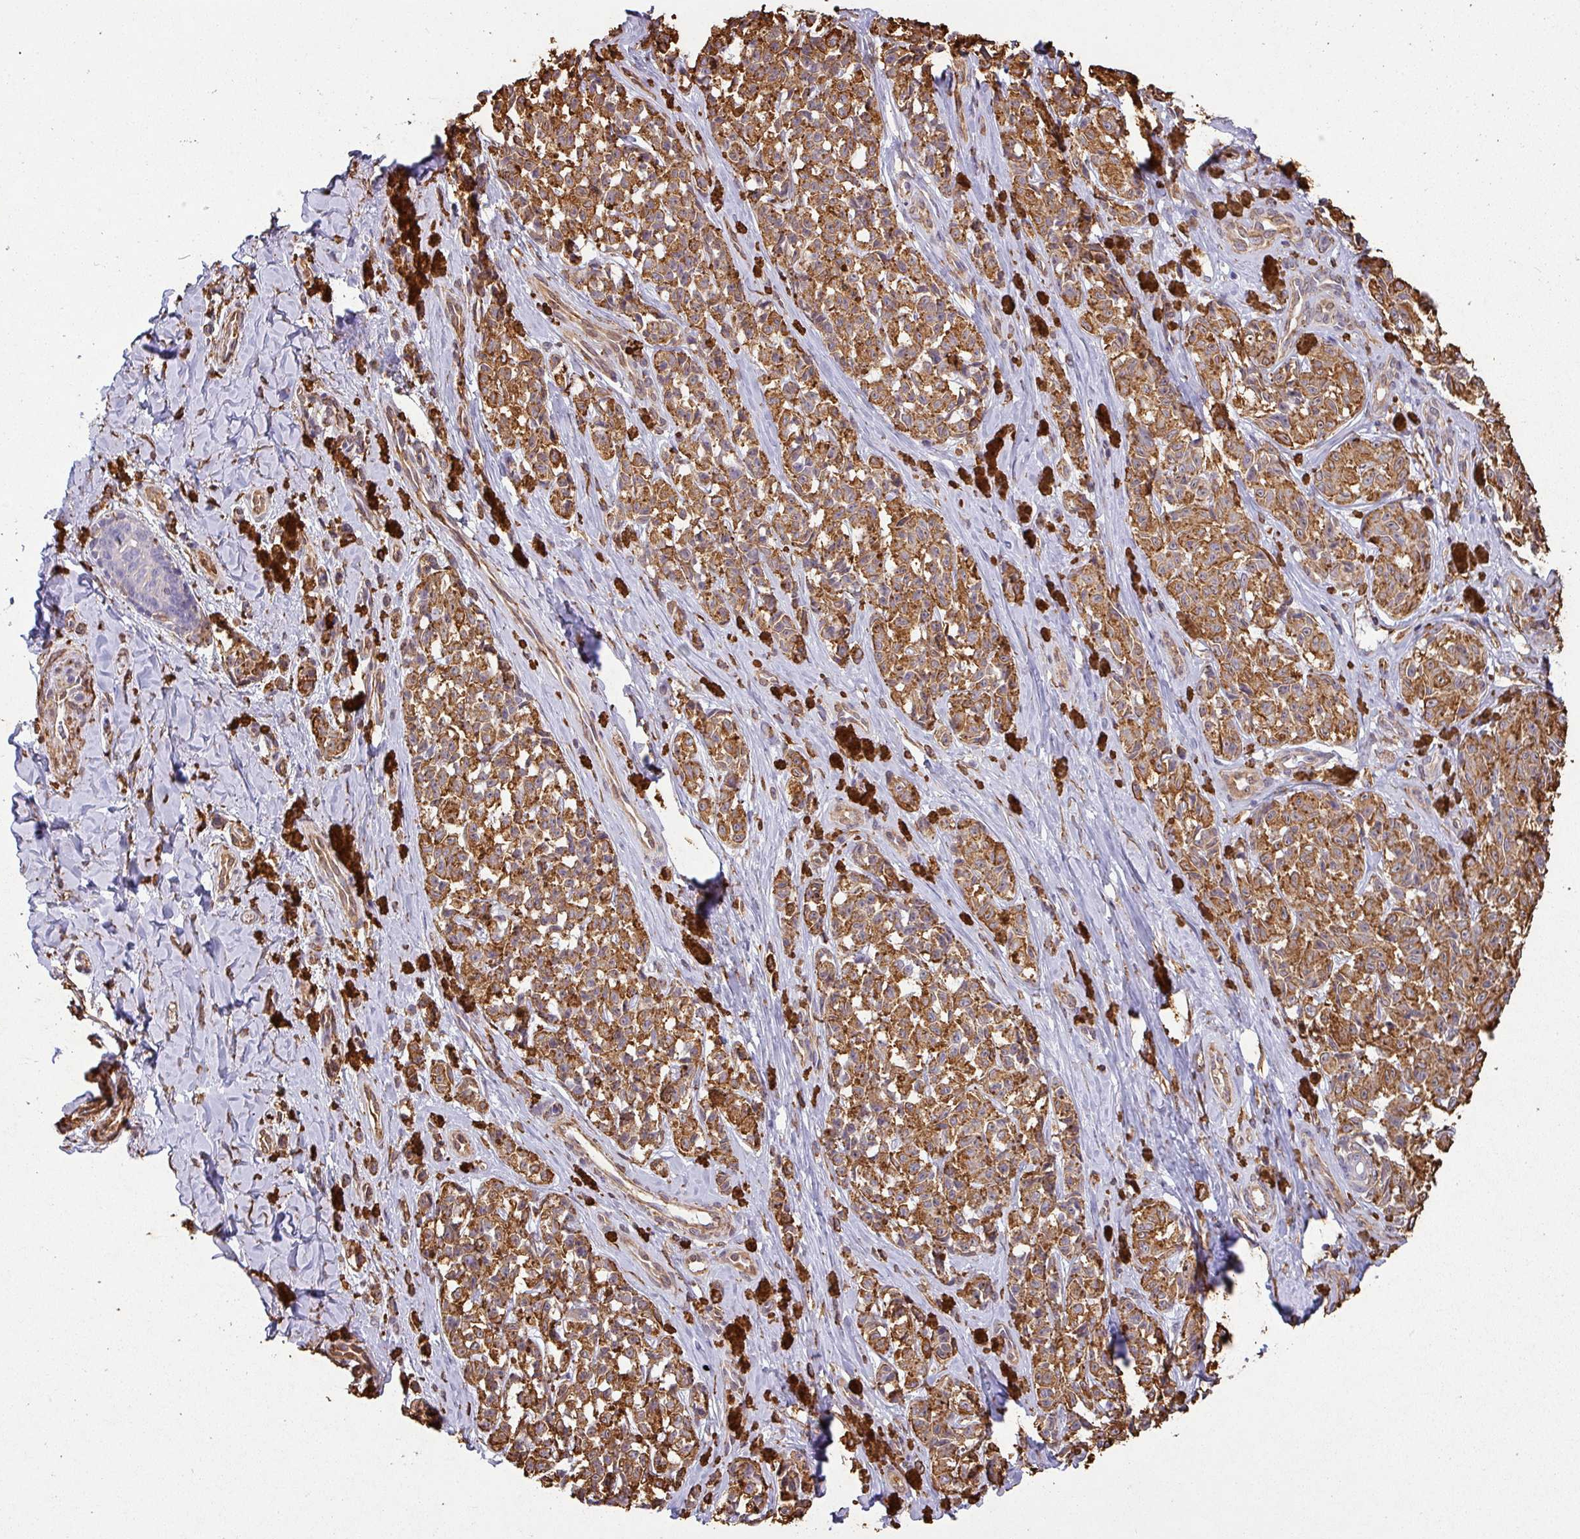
{"staining": {"intensity": "moderate", "quantity": ">75%", "location": "cytoplasmic/membranous"}, "tissue": "melanoma", "cell_type": "Tumor cells", "image_type": "cancer", "snomed": [{"axis": "morphology", "description": "Malignant melanoma, NOS"}, {"axis": "topography", "description": "Skin"}], "caption": "Human melanoma stained with a protein marker demonstrates moderate staining in tumor cells.", "gene": "ZNF280C", "patient": {"sex": "female", "age": 65}}